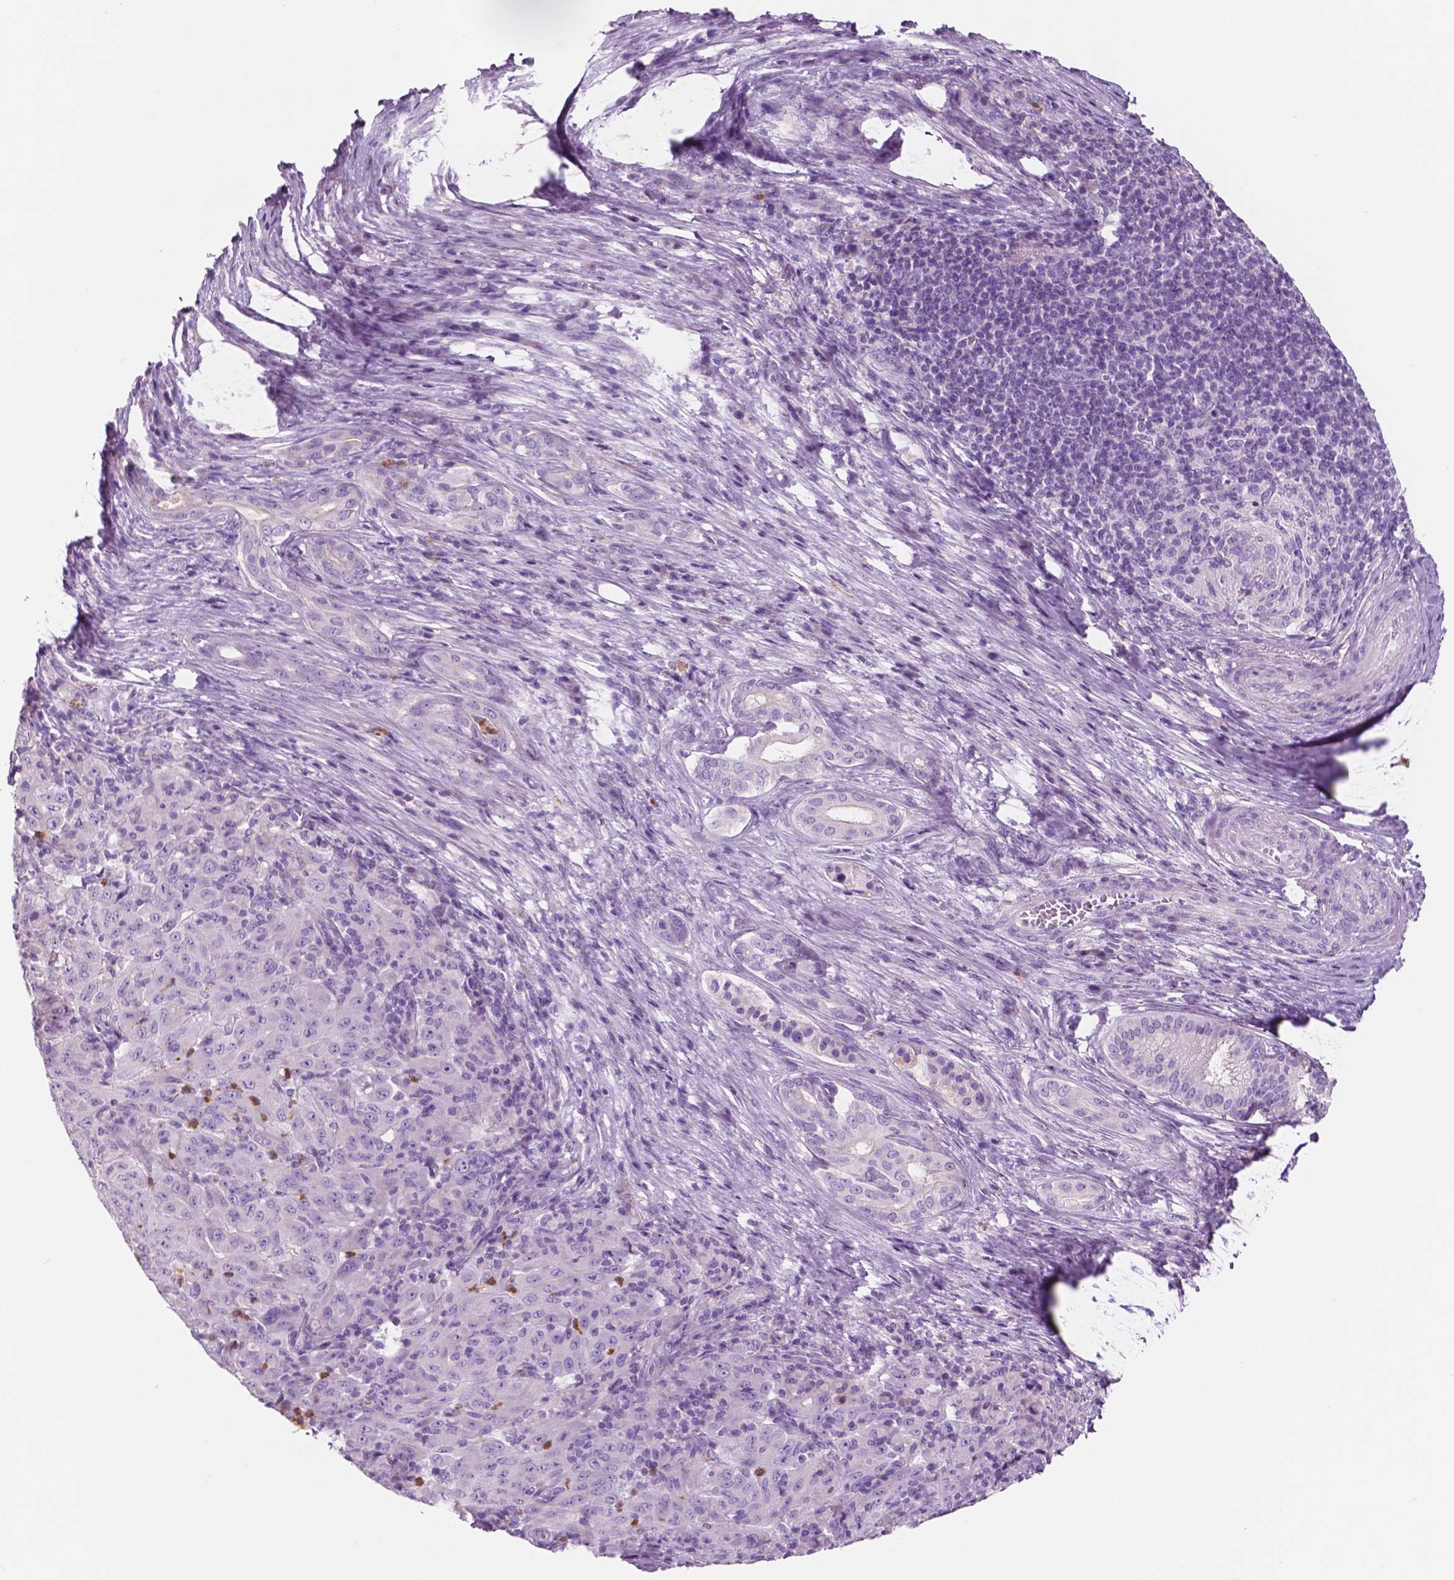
{"staining": {"intensity": "negative", "quantity": "none", "location": "none"}, "tissue": "pancreatic cancer", "cell_type": "Tumor cells", "image_type": "cancer", "snomed": [{"axis": "morphology", "description": "Adenocarcinoma, NOS"}, {"axis": "topography", "description": "Pancreas"}], "caption": "This micrograph is of pancreatic cancer stained with immunohistochemistry (IHC) to label a protein in brown with the nuclei are counter-stained blue. There is no positivity in tumor cells. (Brightfield microscopy of DAB immunohistochemistry (IHC) at high magnification).", "gene": "CUZD1", "patient": {"sex": "male", "age": 63}}